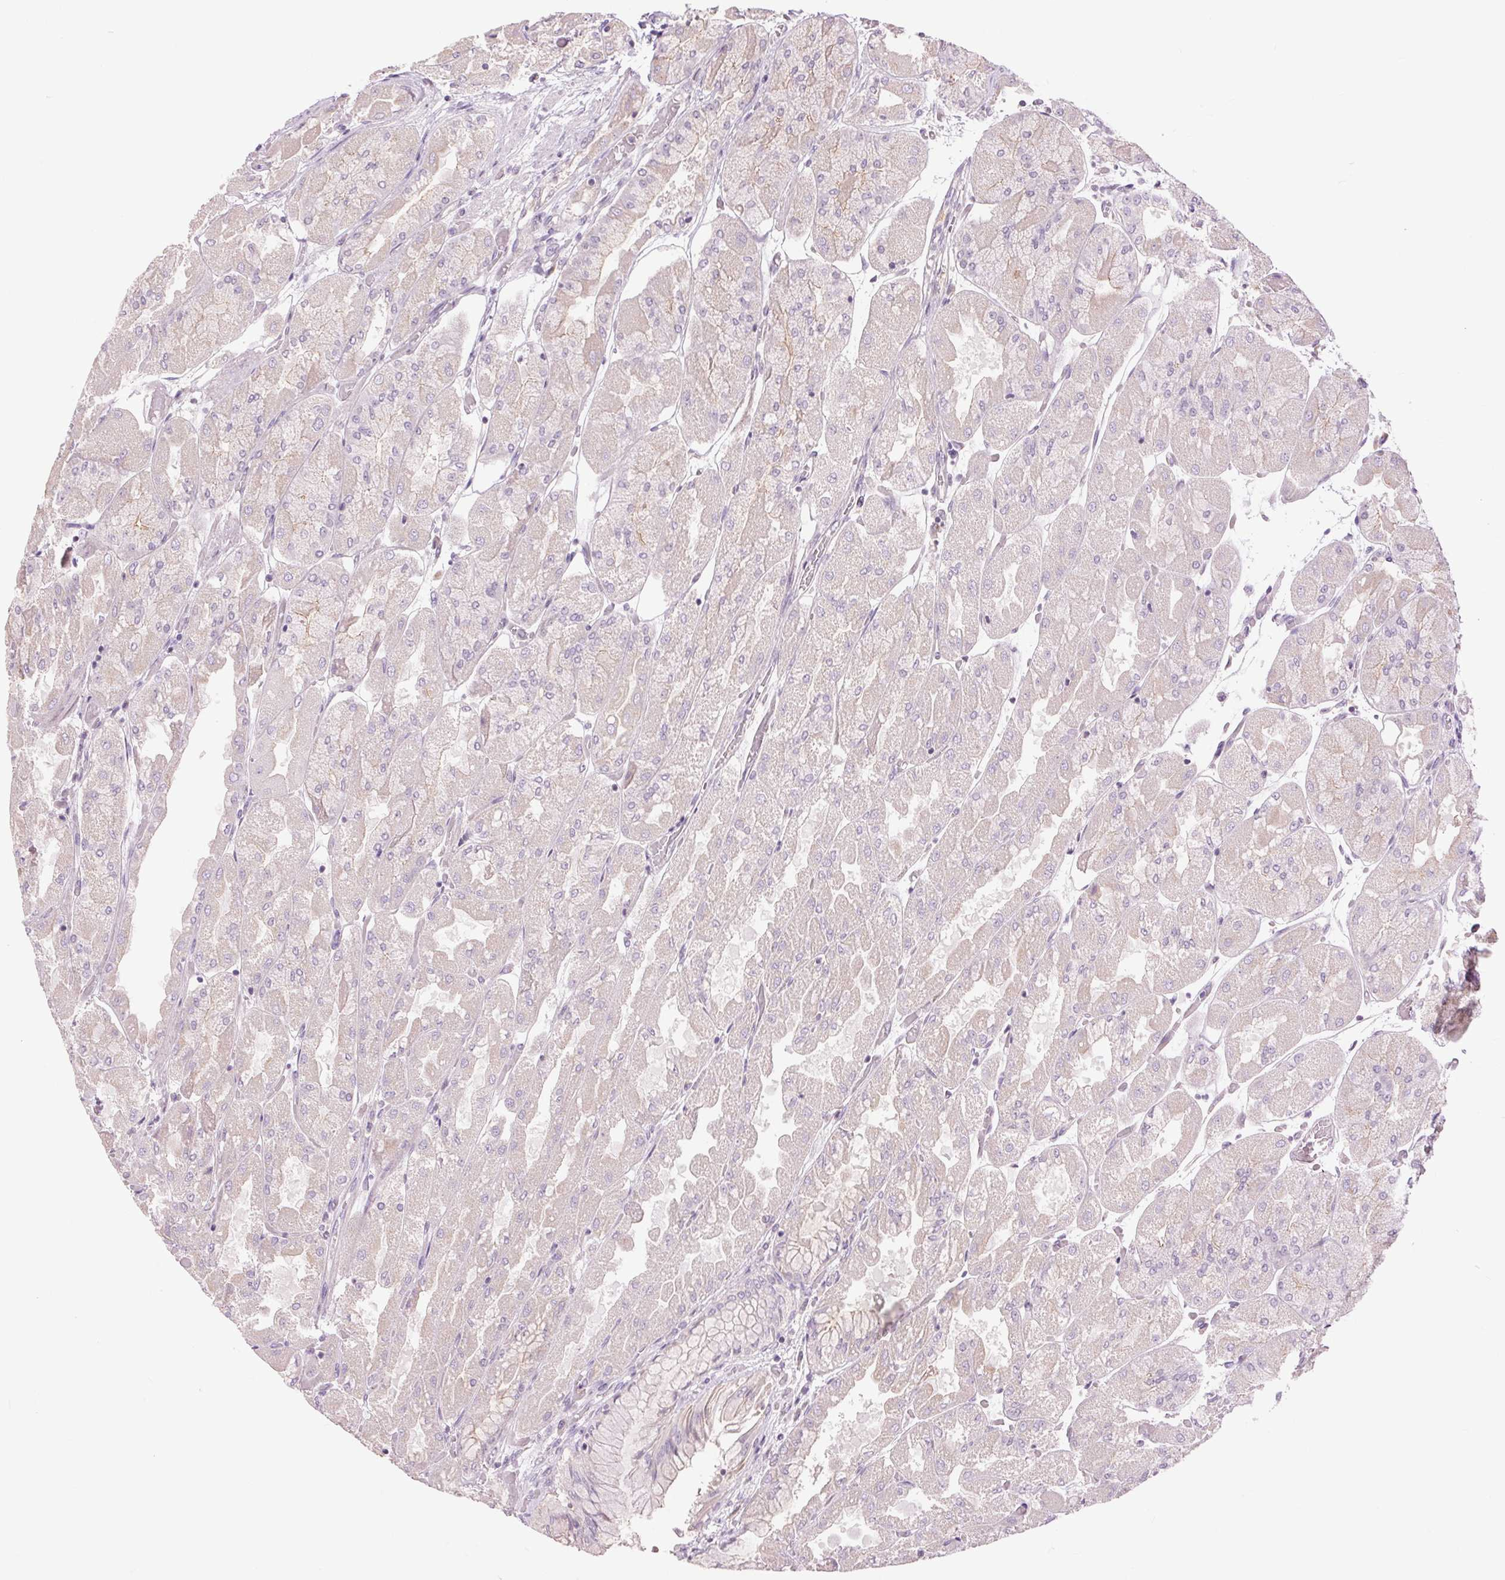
{"staining": {"intensity": "negative", "quantity": "none", "location": "none"}, "tissue": "stomach", "cell_type": "Glandular cells", "image_type": "normal", "snomed": [{"axis": "morphology", "description": "Normal tissue, NOS"}, {"axis": "topography", "description": "Stomach"}], "caption": "Immunohistochemistry (IHC) photomicrograph of normal human stomach stained for a protein (brown), which displays no expression in glandular cells. (DAB (3,3'-diaminobenzidine) immunohistochemistry, high magnification).", "gene": "CTNNA3", "patient": {"sex": "female", "age": 61}}